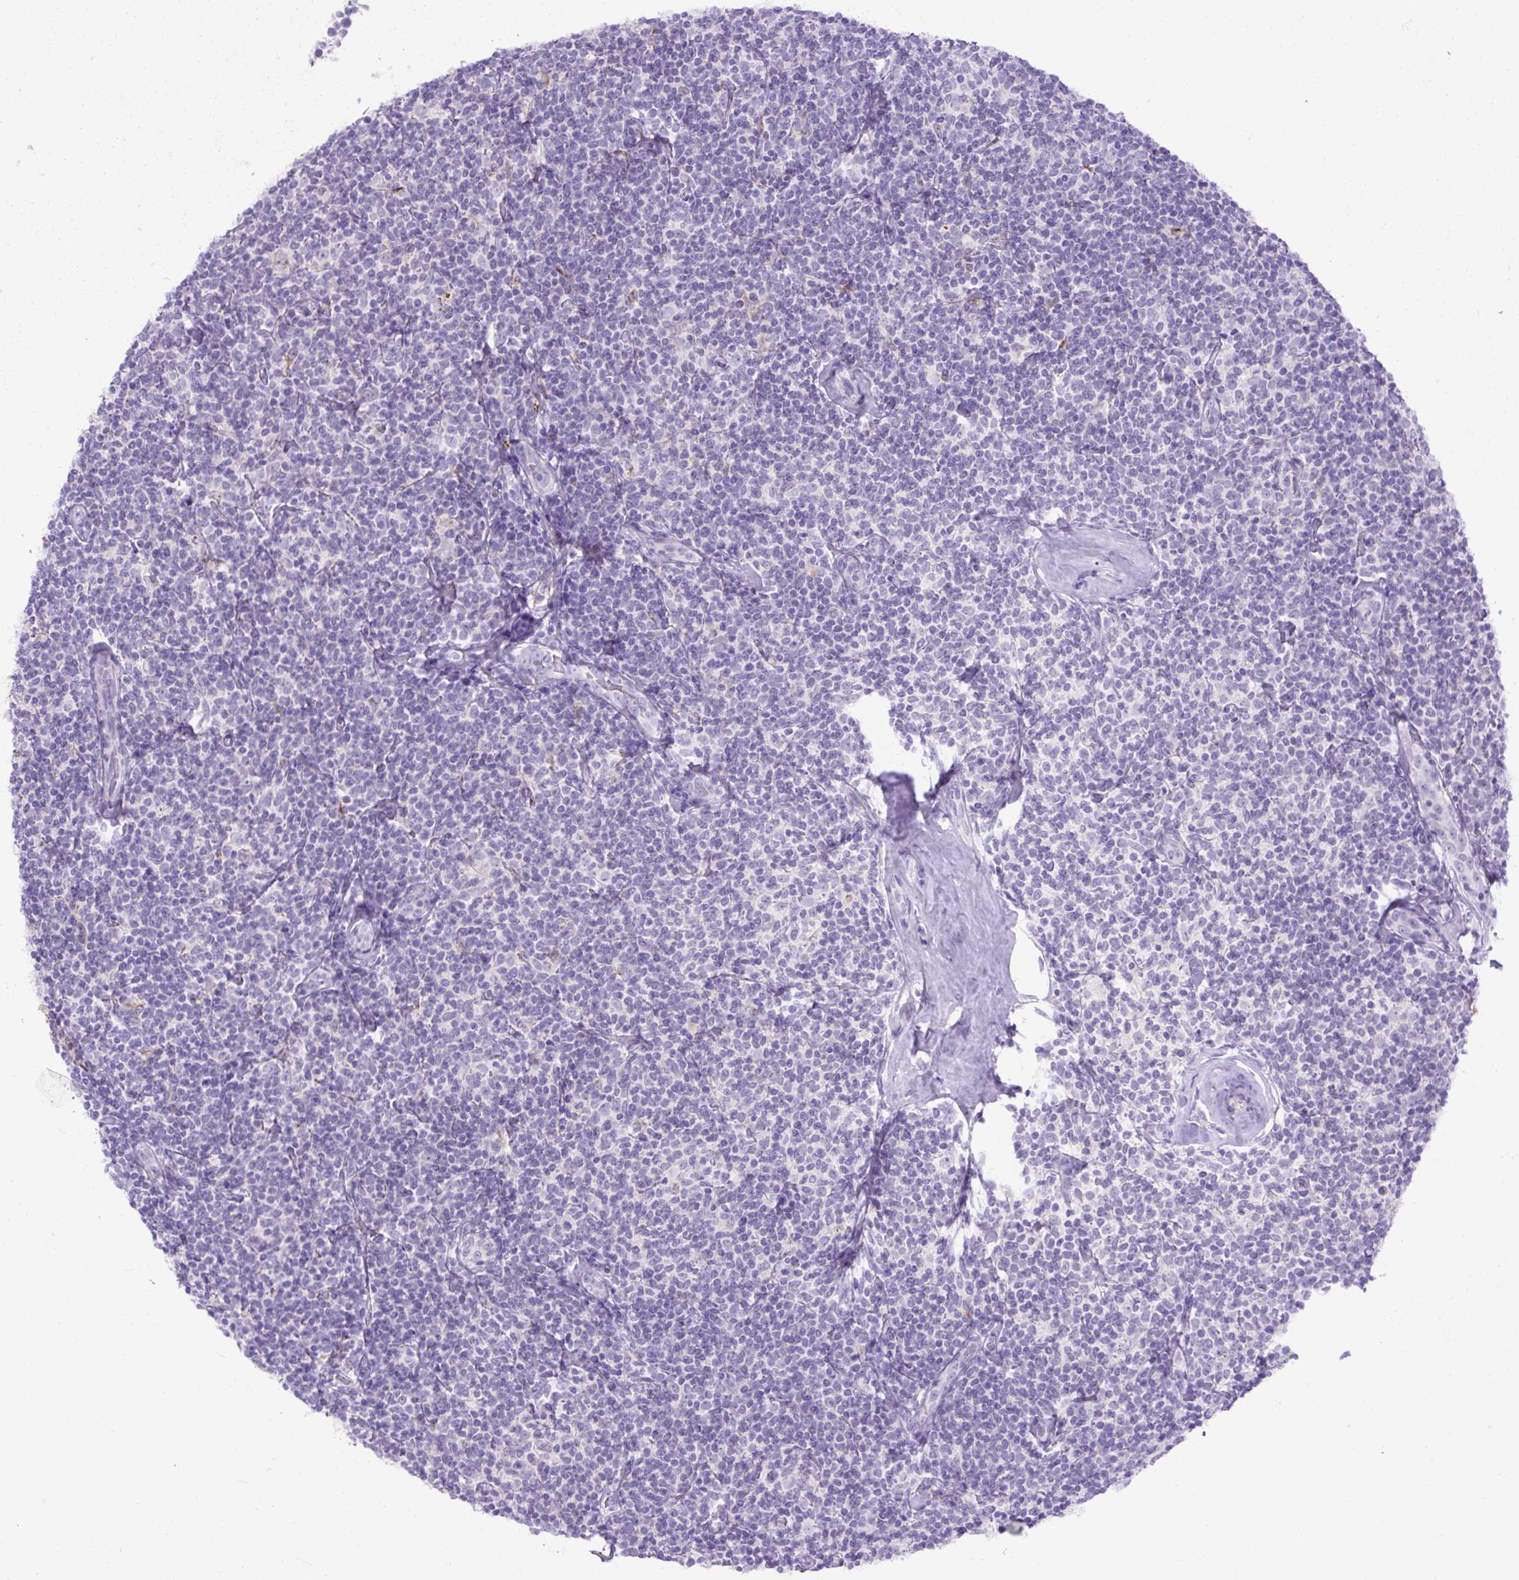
{"staining": {"intensity": "negative", "quantity": "none", "location": "none"}, "tissue": "lymphoma", "cell_type": "Tumor cells", "image_type": "cancer", "snomed": [{"axis": "morphology", "description": "Malignant lymphoma, non-Hodgkin's type, Low grade"}, {"axis": "topography", "description": "Lymph node"}], "caption": "Immunohistochemistry (IHC) histopathology image of malignant lymphoma, non-Hodgkin's type (low-grade) stained for a protein (brown), which reveals no positivity in tumor cells. Brightfield microscopy of immunohistochemistry stained with DAB (3,3'-diaminobenzidine) (brown) and hematoxylin (blue), captured at high magnification.", "gene": "SPTBN5", "patient": {"sex": "female", "age": 56}}